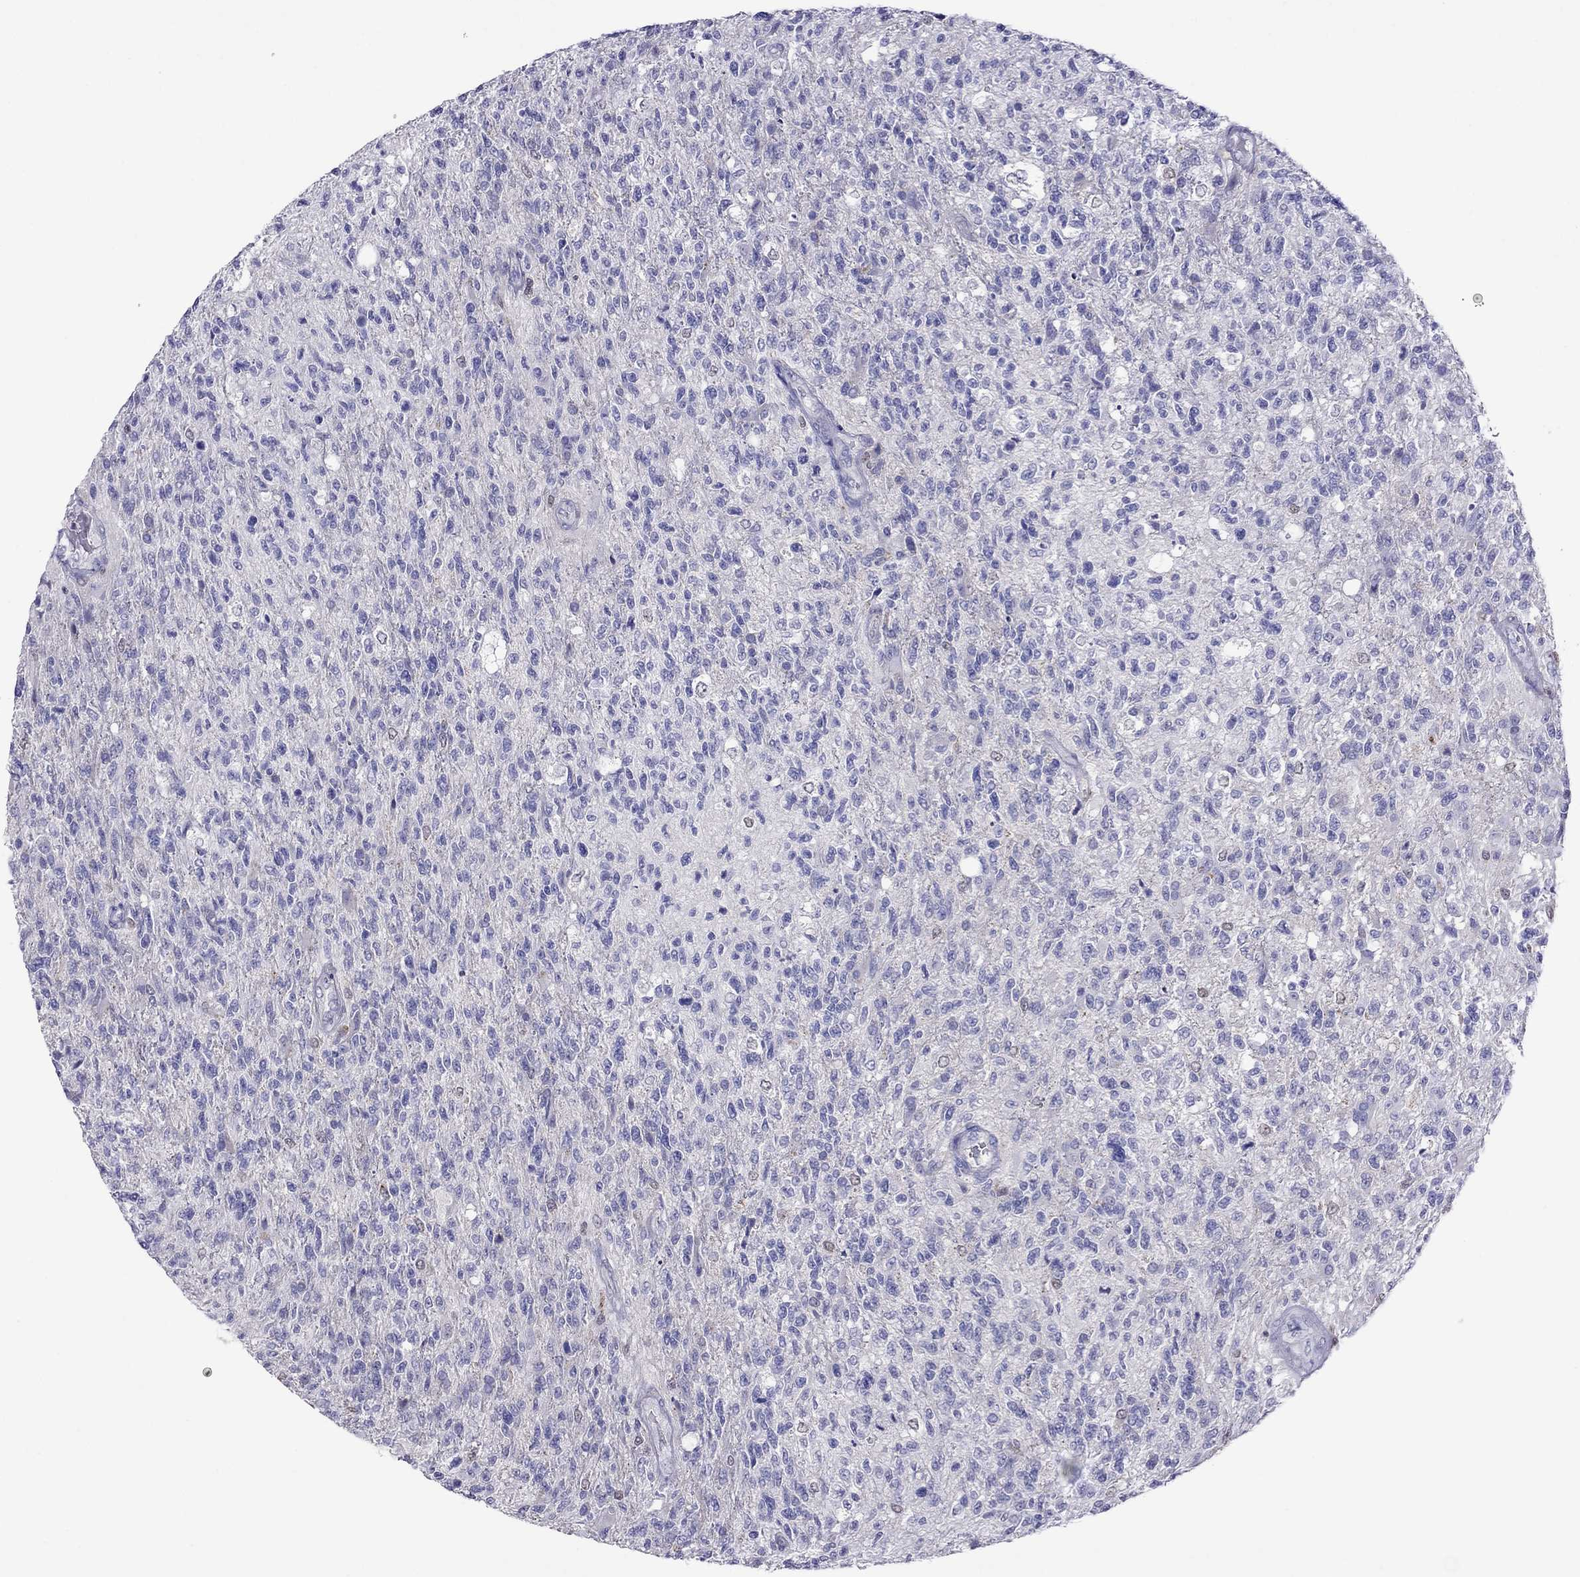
{"staining": {"intensity": "negative", "quantity": "none", "location": "none"}, "tissue": "glioma", "cell_type": "Tumor cells", "image_type": "cancer", "snomed": [{"axis": "morphology", "description": "Glioma, malignant, High grade"}, {"axis": "topography", "description": "Brain"}], "caption": "Image shows no protein expression in tumor cells of glioma tissue. (DAB (3,3'-diaminobenzidine) immunohistochemistry with hematoxylin counter stain).", "gene": "MPZ", "patient": {"sex": "male", "age": 56}}